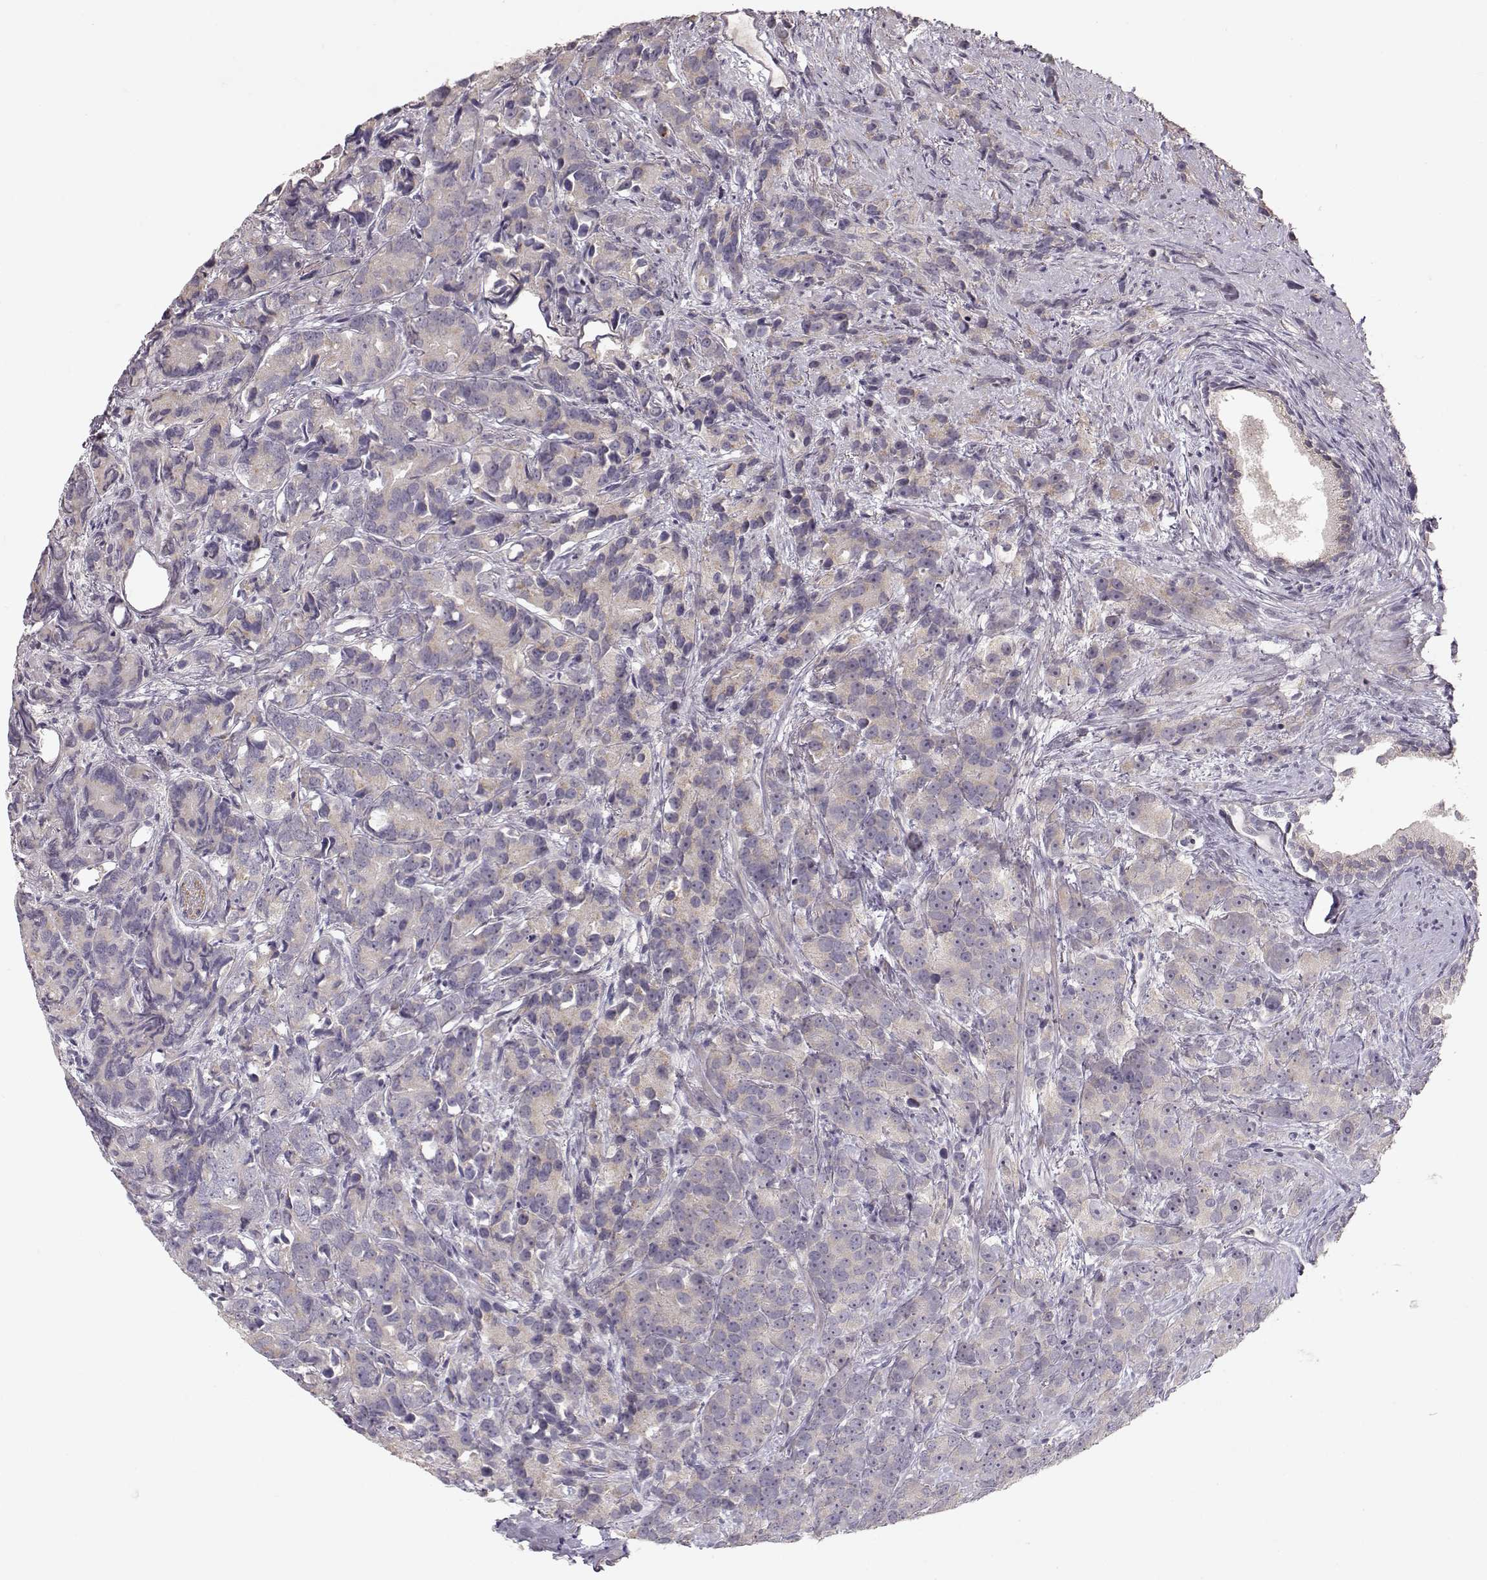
{"staining": {"intensity": "weak", "quantity": "<25%", "location": "cytoplasmic/membranous"}, "tissue": "prostate cancer", "cell_type": "Tumor cells", "image_type": "cancer", "snomed": [{"axis": "morphology", "description": "Adenocarcinoma, High grade"}, {"axis": "topography", "description": "Prostate"}], "caption": "Tumor cells are negative for brown protein staining in prostate high-grade adenocarcinoma.", "gene": "PNMT", "patient": {"sex": "male", "age": 90}}